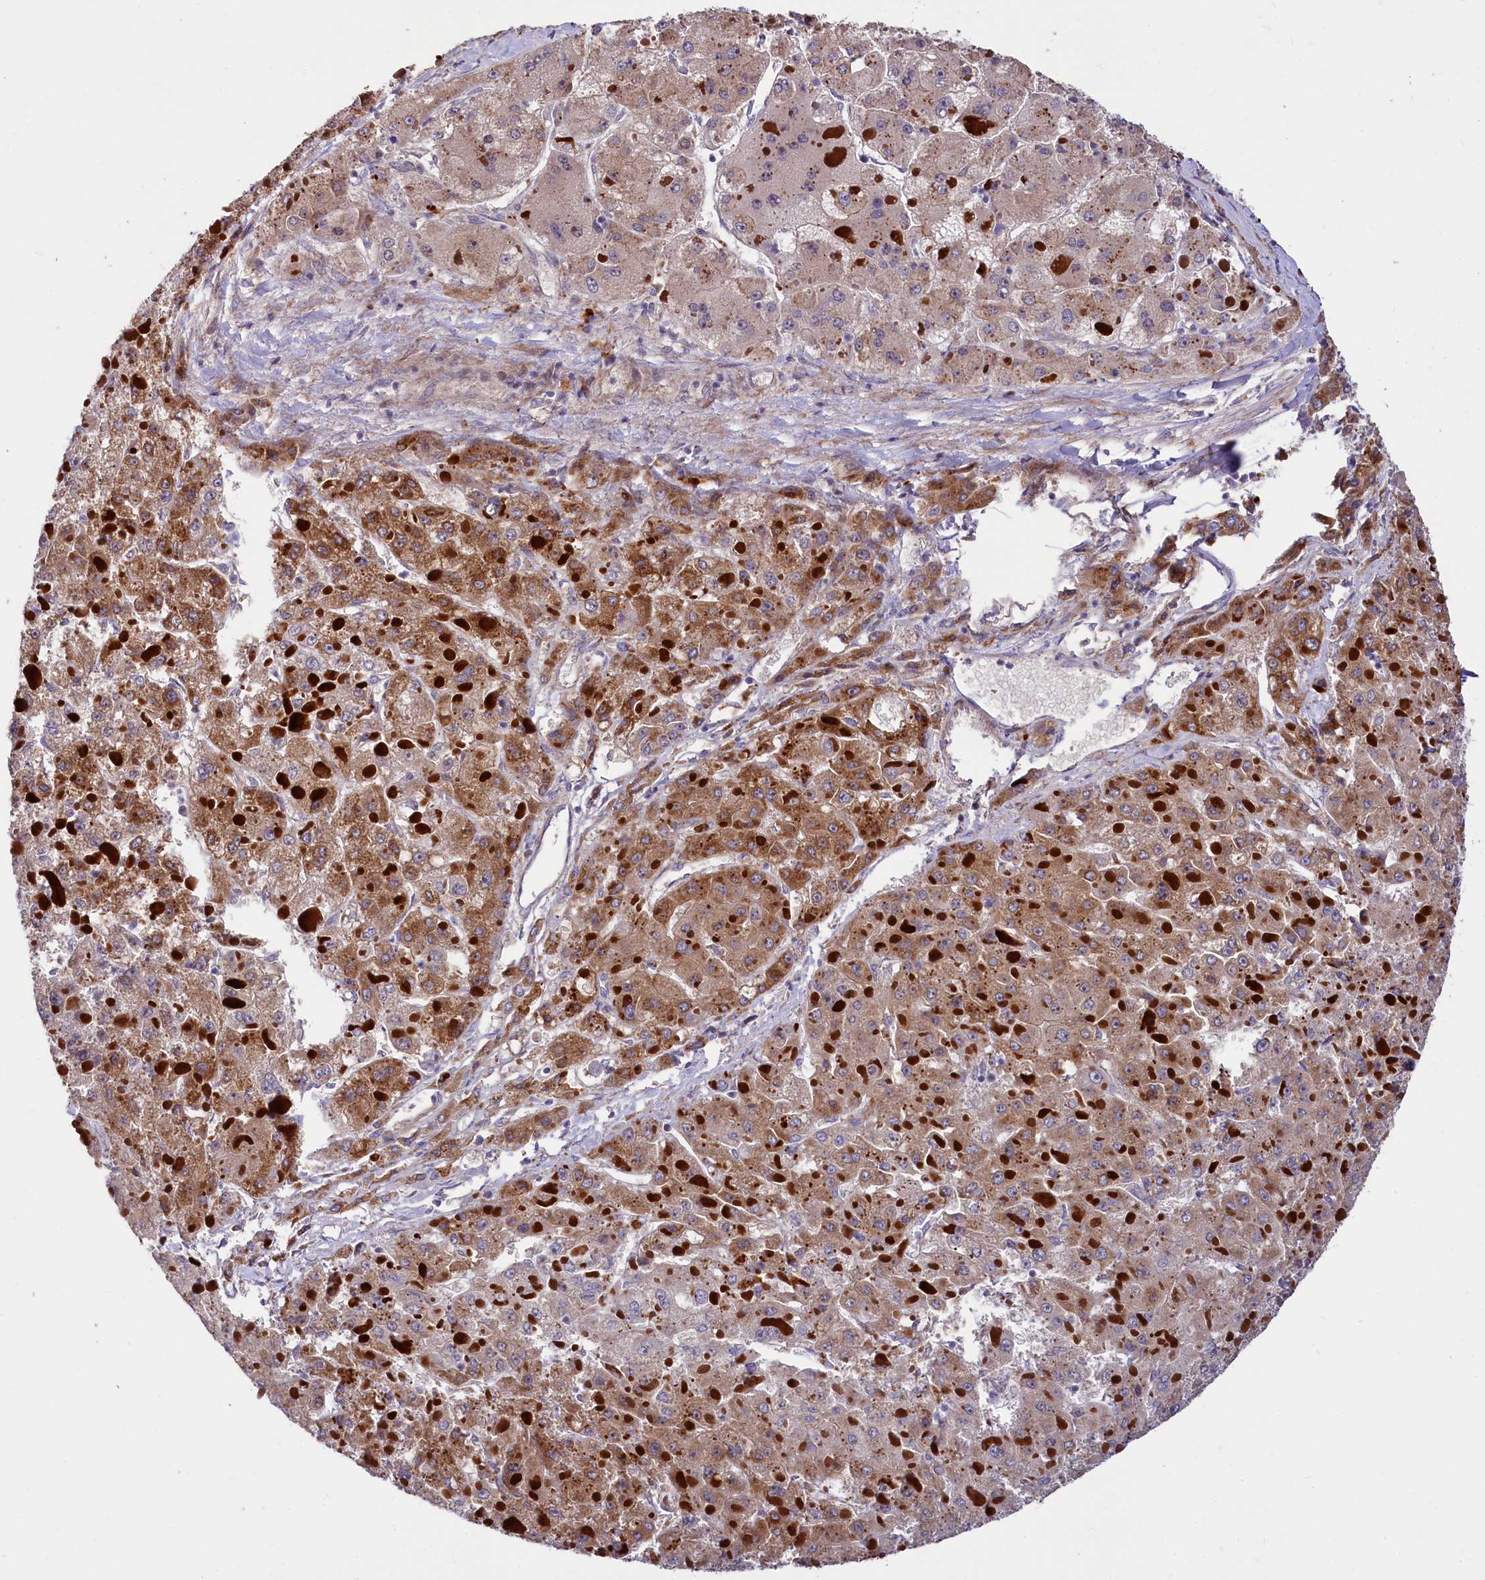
{"staining": {"intensity": "moderate", "quantity": ">75%", "location": "cytoplasmic/membranous"}, "tissue": "liver cancer", "cell_type": "Tumor cells", "image_type": "cancer", "snomed": [{"axis": "morphology", "description": "Carcinoma, Hepatocellular, NOS"}, {"axis": "topography", "description": "Liver"}], "caption": "Hepatocellular carcinoma (liver) stained with a protein marker displays moderate staining in tumor cells.", "gene": "PDZRN3", "patient": {"sex": "female", "age": 73}}